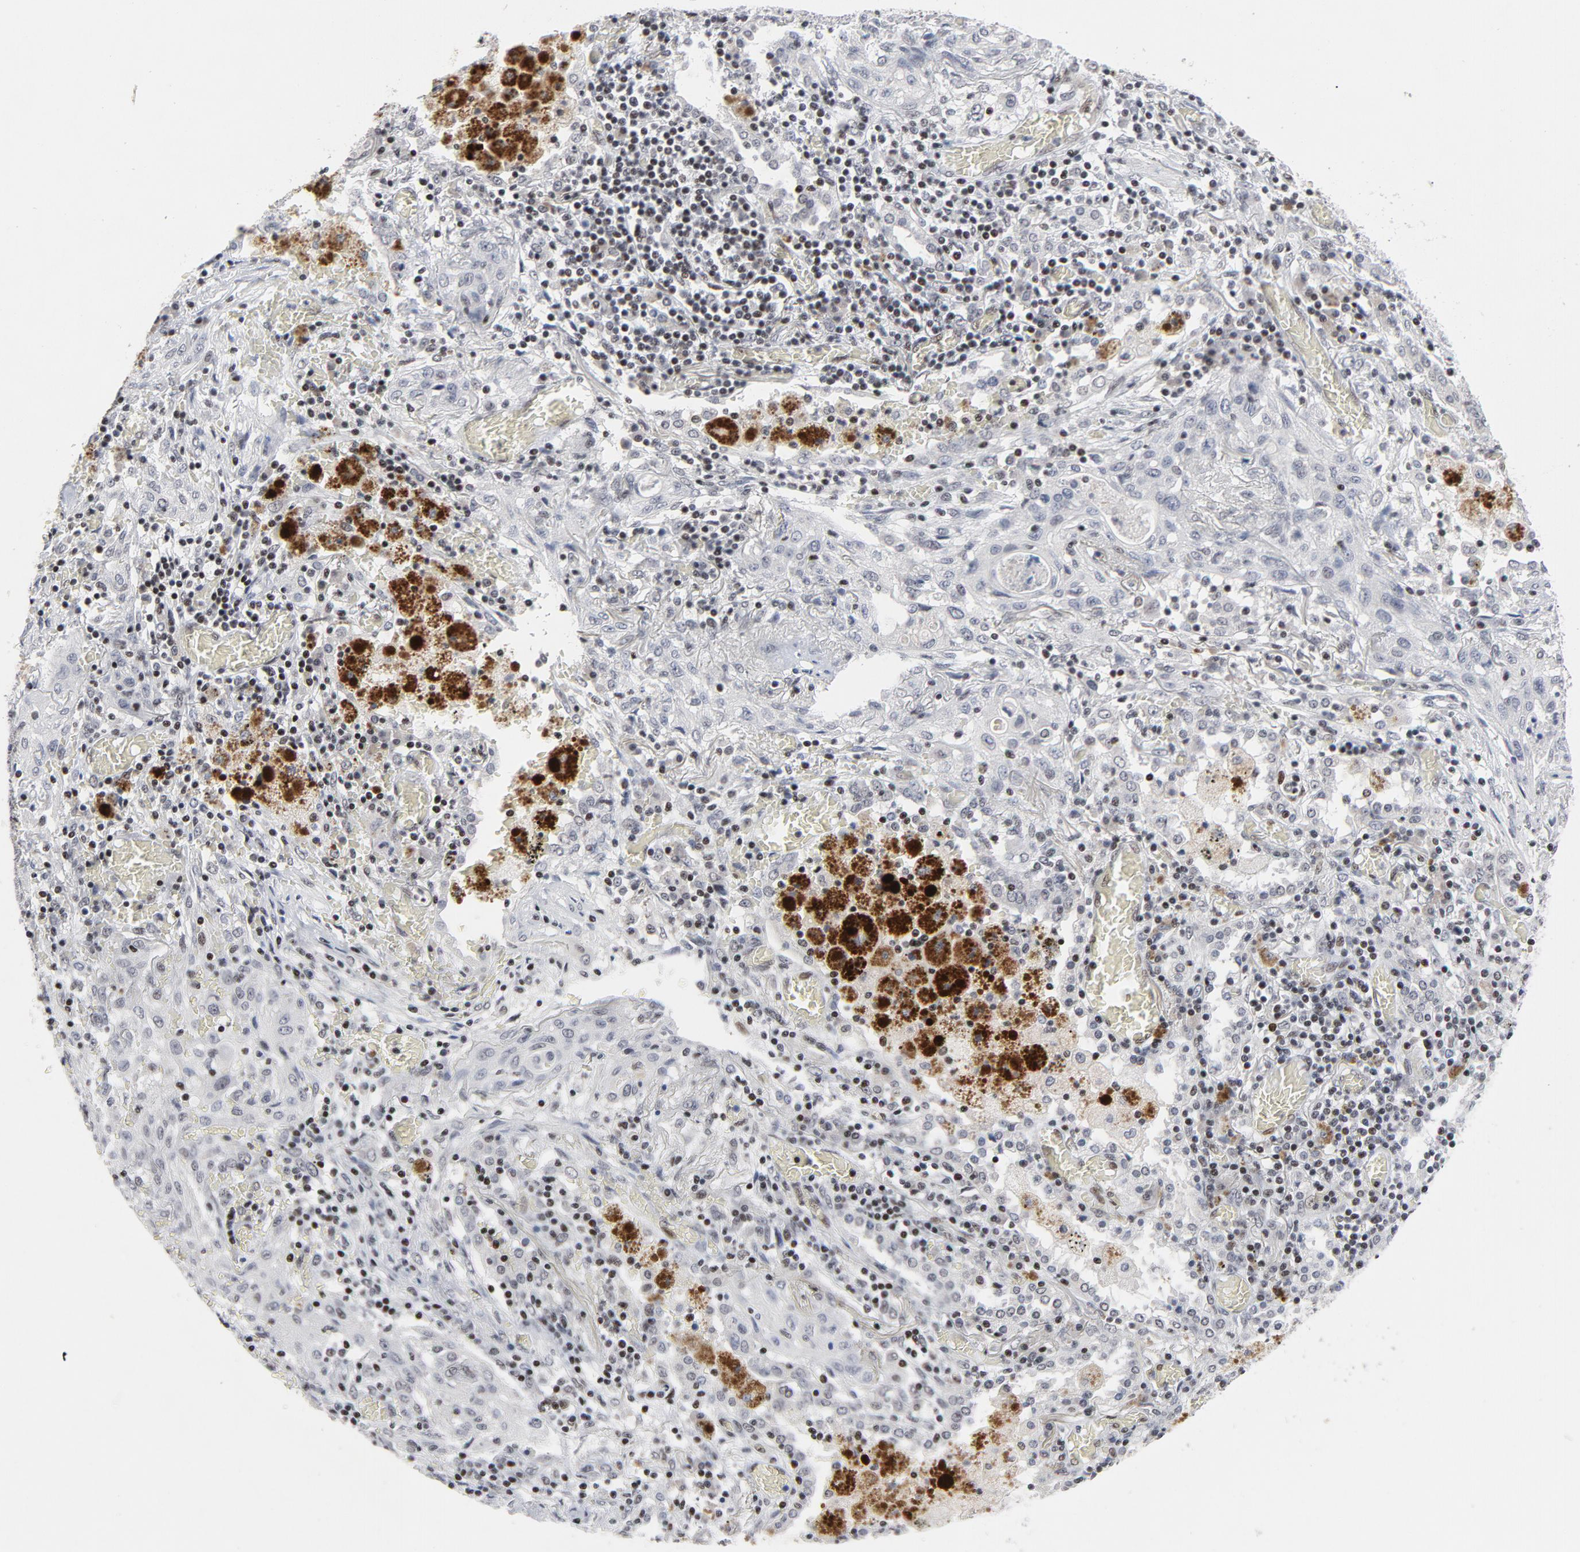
{"staining": {"intensity": "negative", "quantity": "none", "location": "none"}, "tissue": "lung cancer", "cell_type": "Tumor cells", "image_type": "cancer", "snomed": [{"axis": "morphology", "description": "Squamous cell carcinoma, NOS"}, {"axis": "topography", "description": "Lung"}], "caption": "High magnification brightfield microscopy of squamous cell carcinoma (lung) stained with DAB (3,3'-diaminobenzidine) (brown) and counterstained with hematoxylin (blue): tumor cells show no significant positivity.", "gene": "GABPA", "patient": {"sex": "female", "age": 47}}